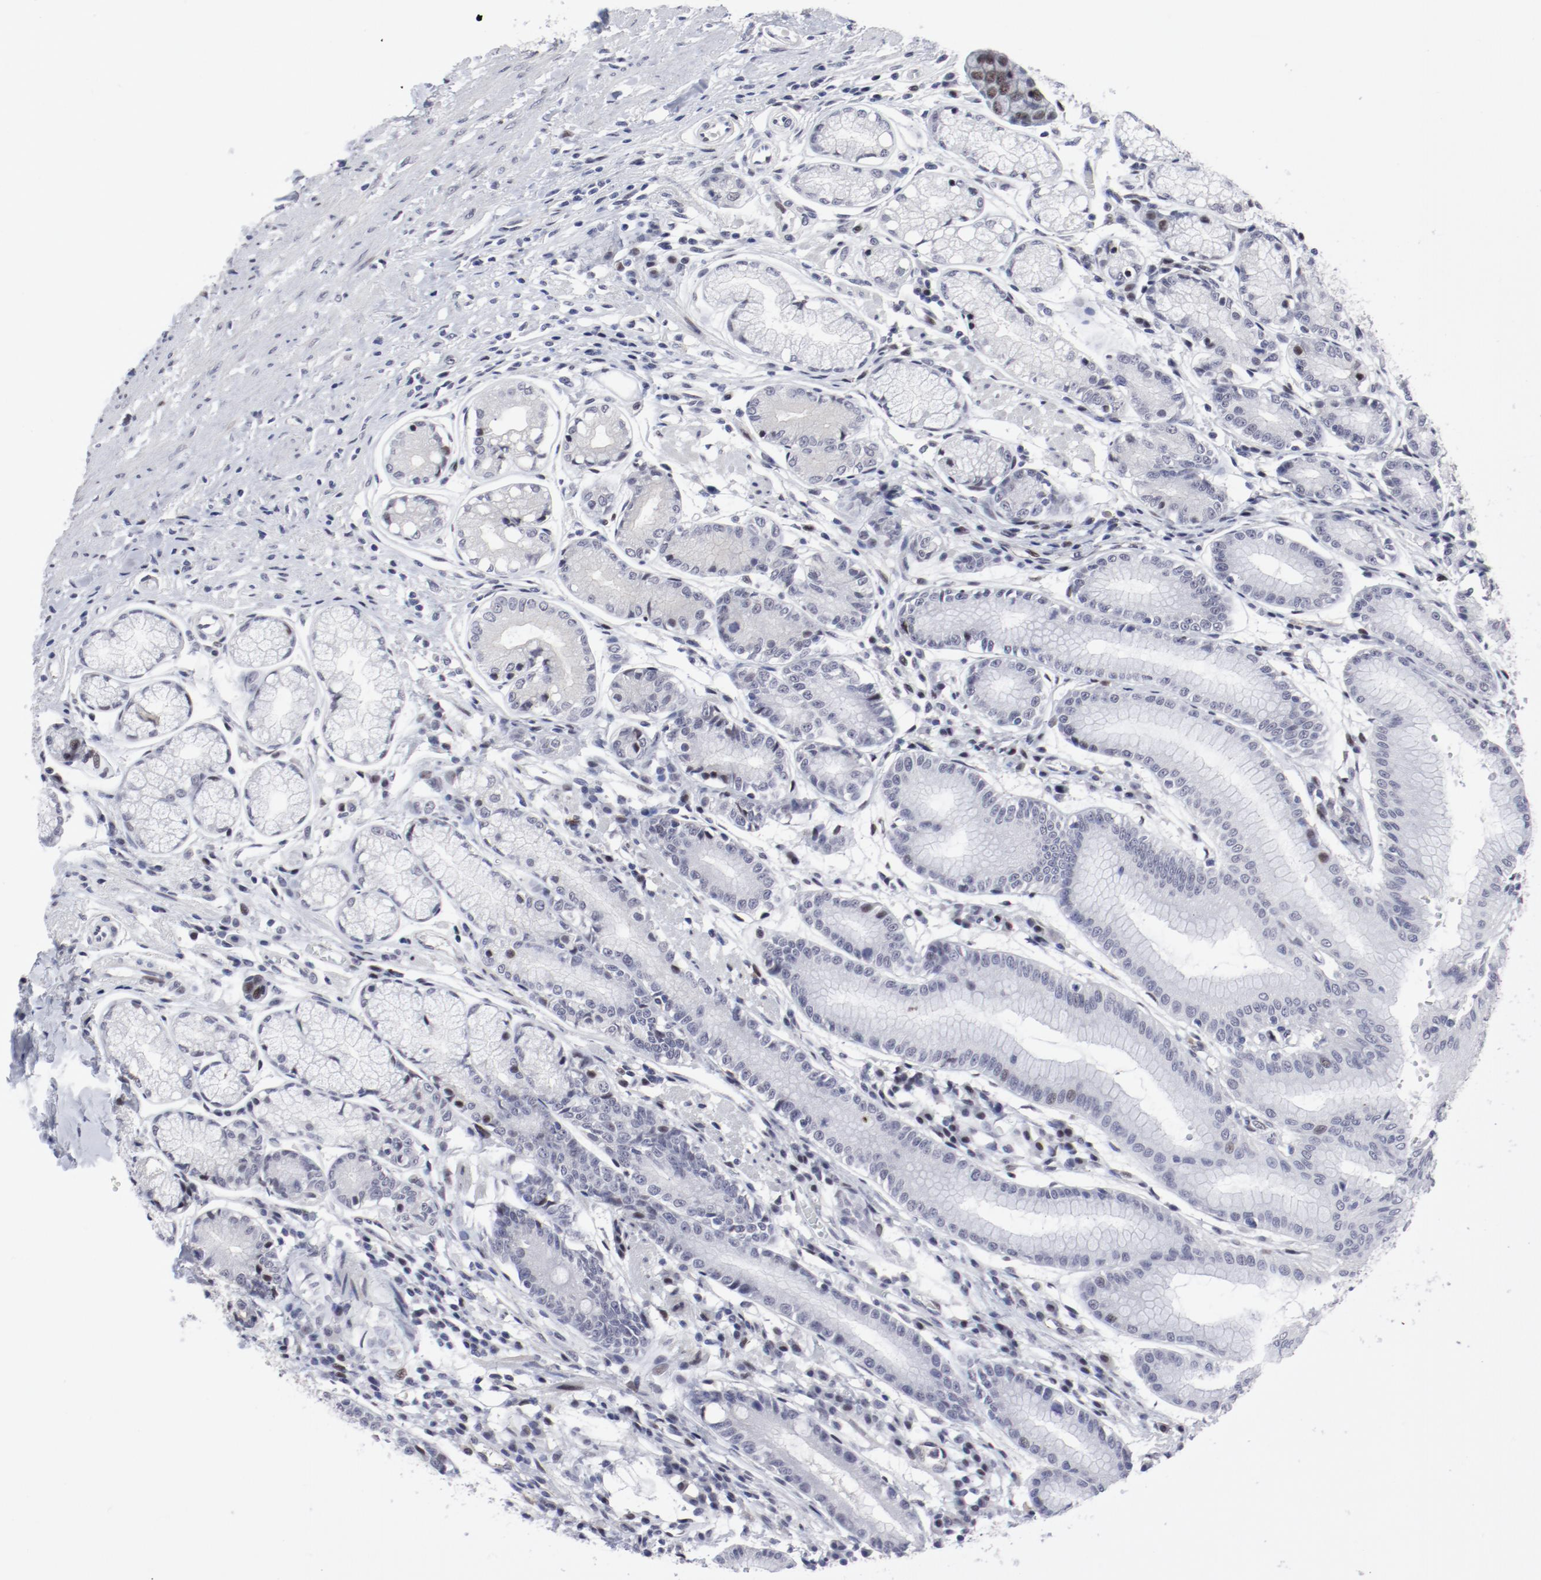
{"staining": {"intensity": "negative", "quantity": "none", "location": "none"}, "tissue": "stomach", "cell_type": "Glandular cells", "image_type": "normal", "snomed": [{"axis": "morphology", "description": "Normal tissue, NOS"}, {"axis": "morphology", "description": "Inflammation, NOS"}, {"axis": "topography", "description": "Stomach, lower"}], "caption": "Protein analysis of benign stomach exhibits no significant positivity in glandular cells. (DAB (3,3'-diaminobenzidine) IHC with hematoxylin counter stain).", "gene": "FSCB", "patient": {"sex": "male", "age": 59}}